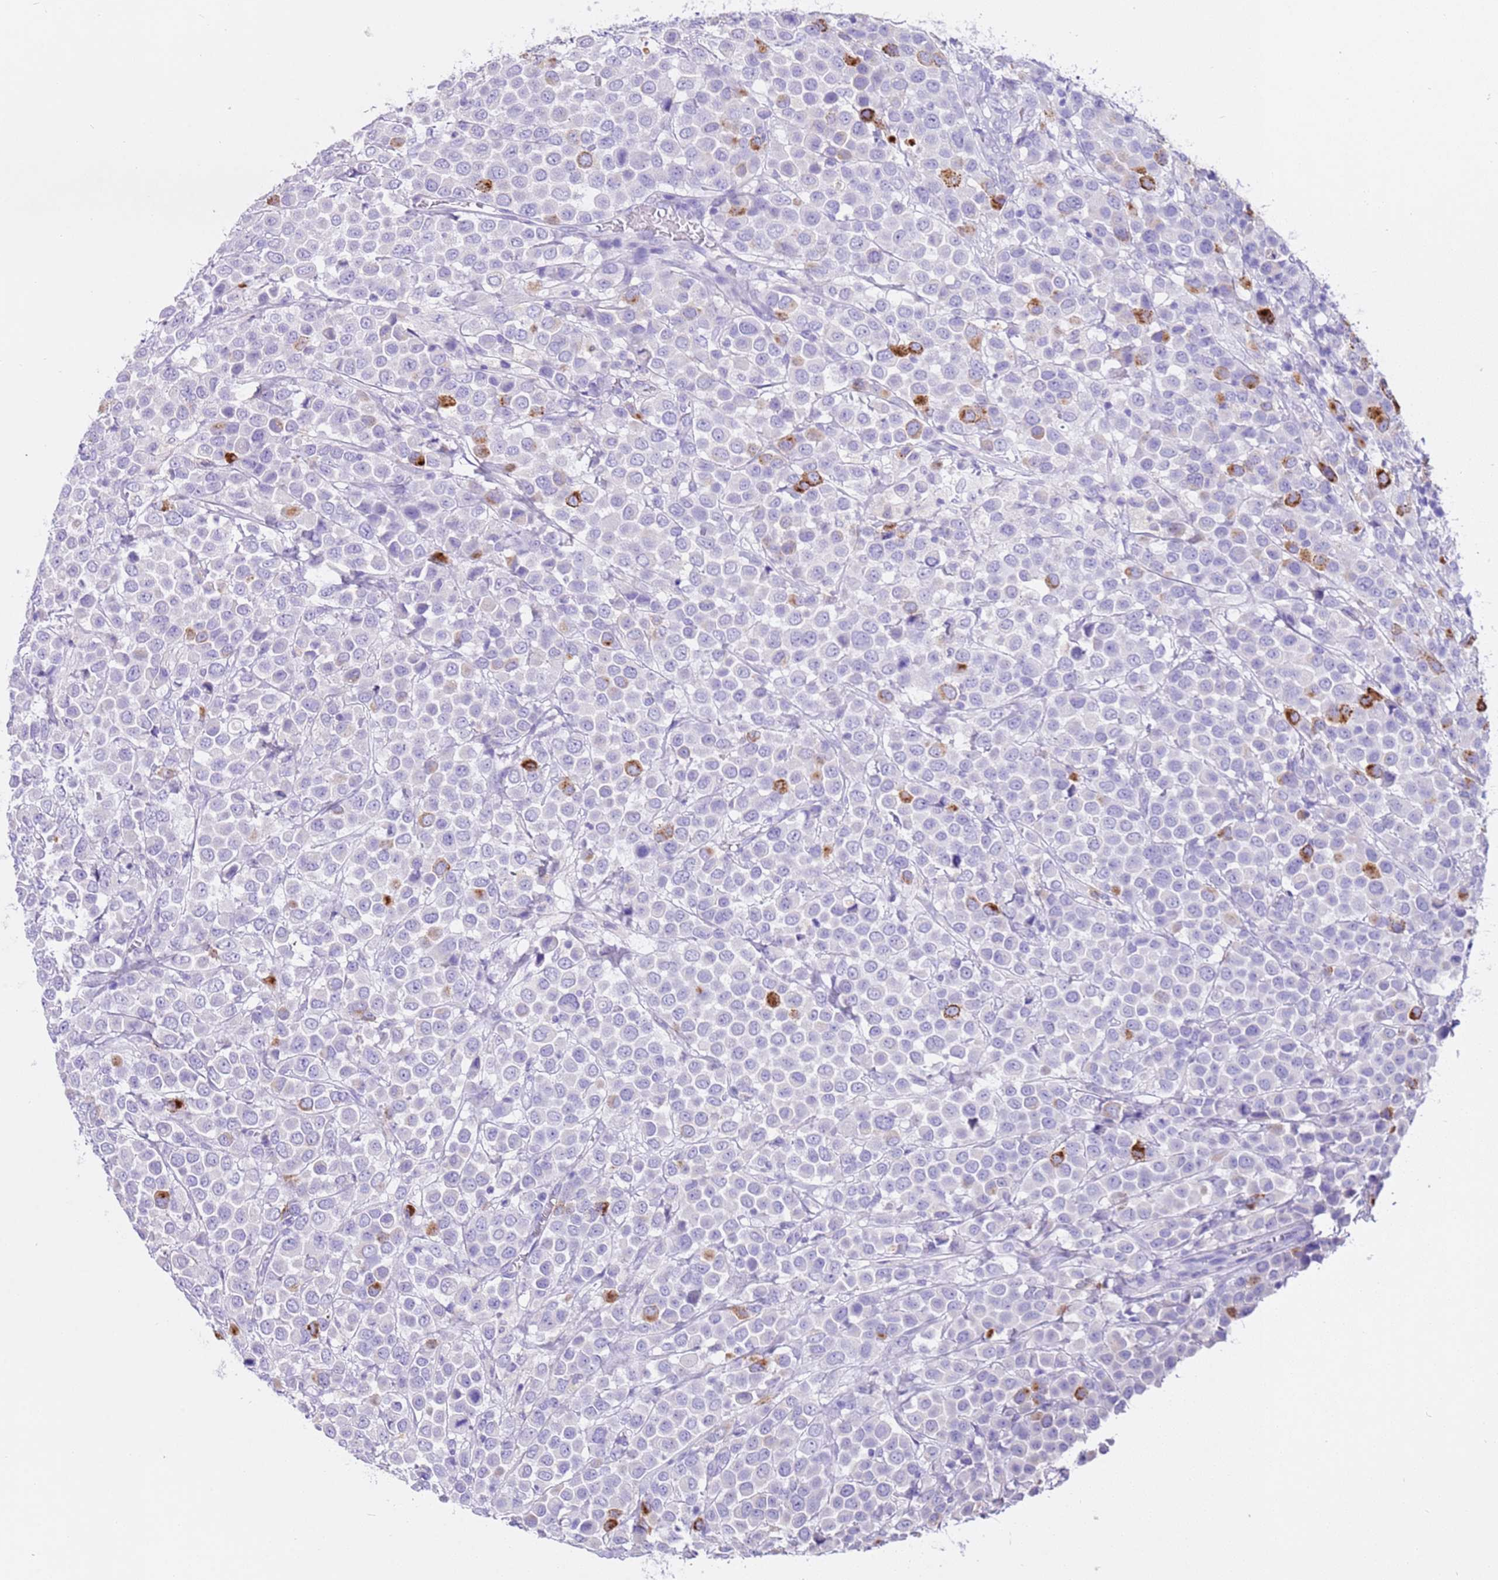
{"staining": {"intensity": "strong", "quantity": "<25%", "location": "cytoplasmic/membranous"}, "tissue": "breast cancer", "cell_type": "Tumor cells", "image_type": "cancer", "snomed": [{"axis": "morphology", "description": "Duct carcinoma"}, {"axis": "topography", "description": "Breast"}], "caption": "There is medium levels of strong cytoplasmic/membranous staining in tumor cells of breast cancer, as demonstrated by immunohistochemical staining (brown color).", "gene": "CPB1", "patient": {"sex": "female", "age": 61}}